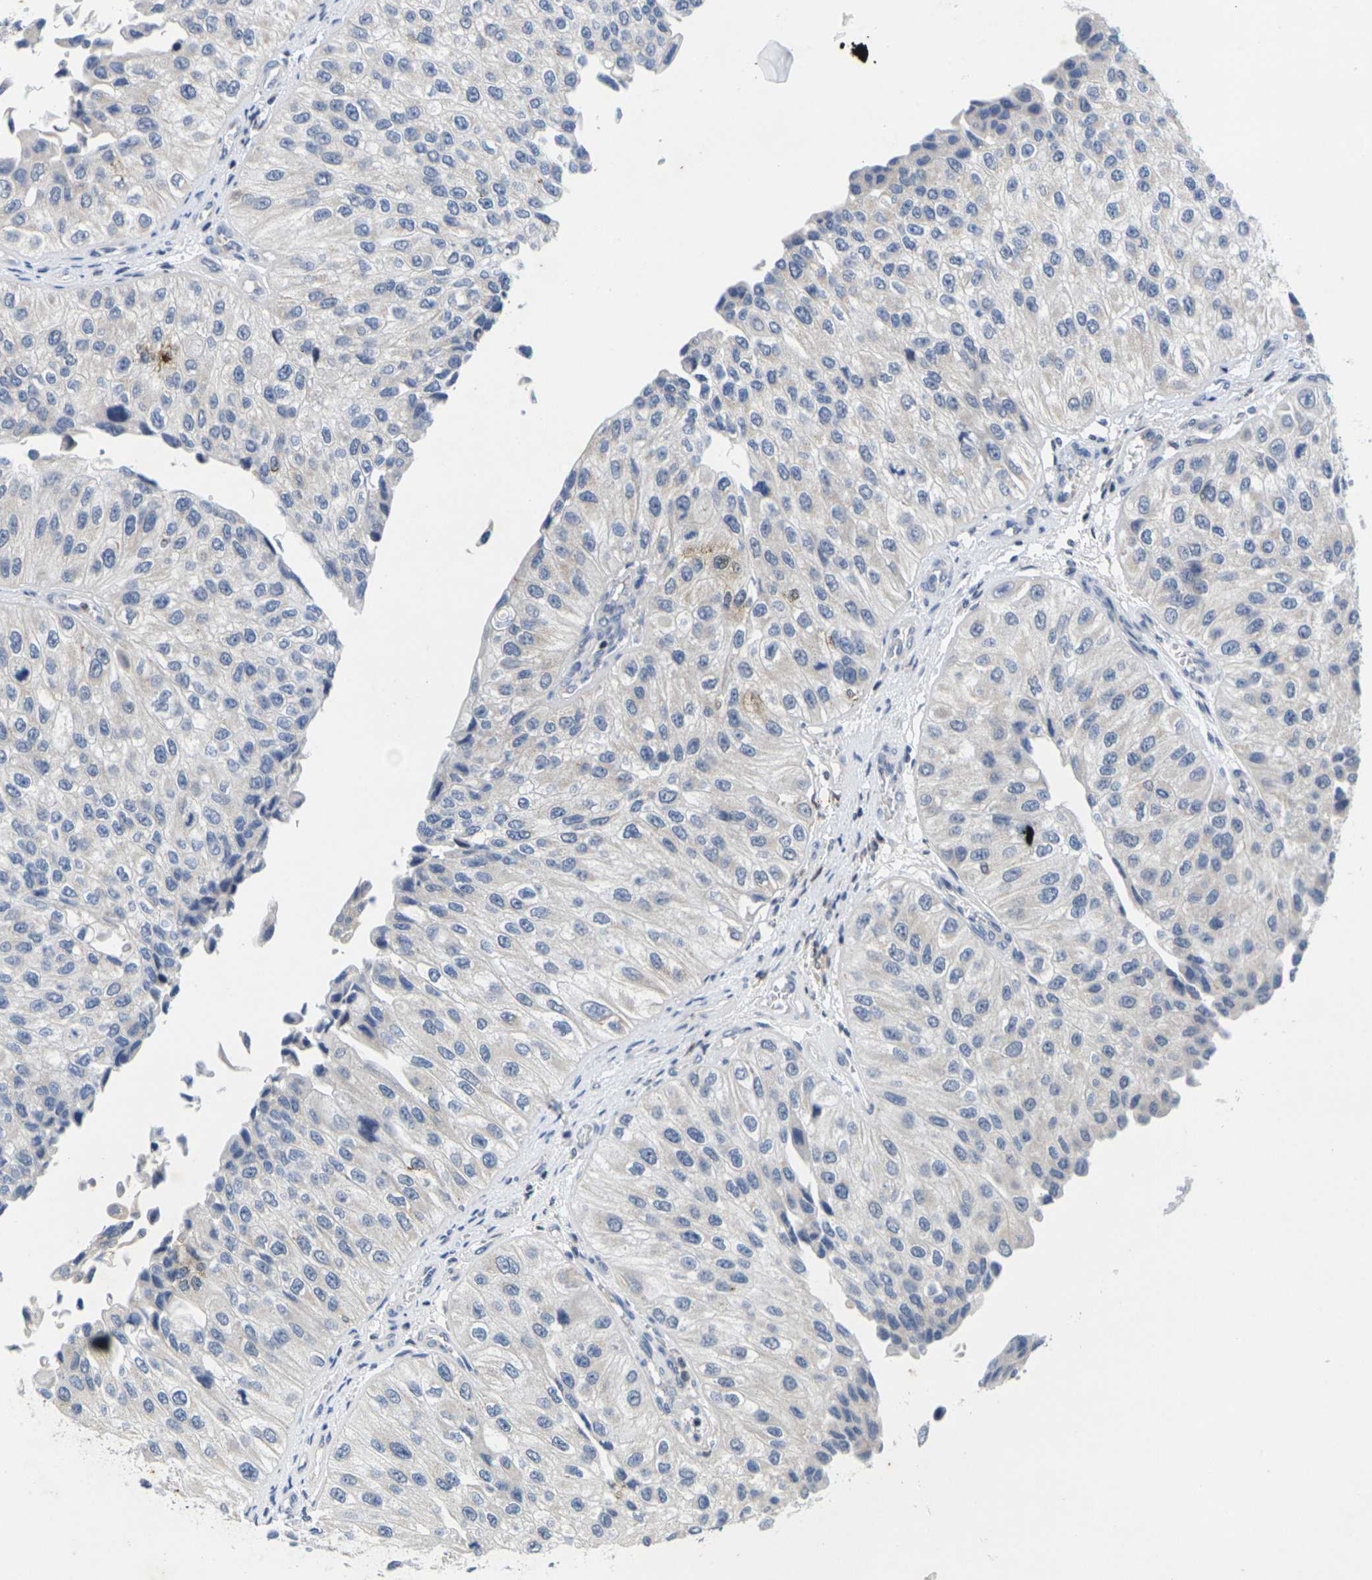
{"staining": {"intensity": "negative", "quantity": "none", "location": "none"}, "tissue": "urothelial cancer", "cell_type": "Tumor cells", "image_type": "cancer", "snomed": [{"axis": "morphology", "description": "Urothelial carcinoma, High grade"}, {"axis": "topography", "description": "Kidney"}, {"axis": "topography", "description": "Urinary bladder"}], "caption": "IHC histopathology image of urothelial carcinoma (high-grade) stained for a protein (brown), which displays no expression in tumor cells.", "gene": "IKZF1", "patient": {"sex": "male", "age": 77}}